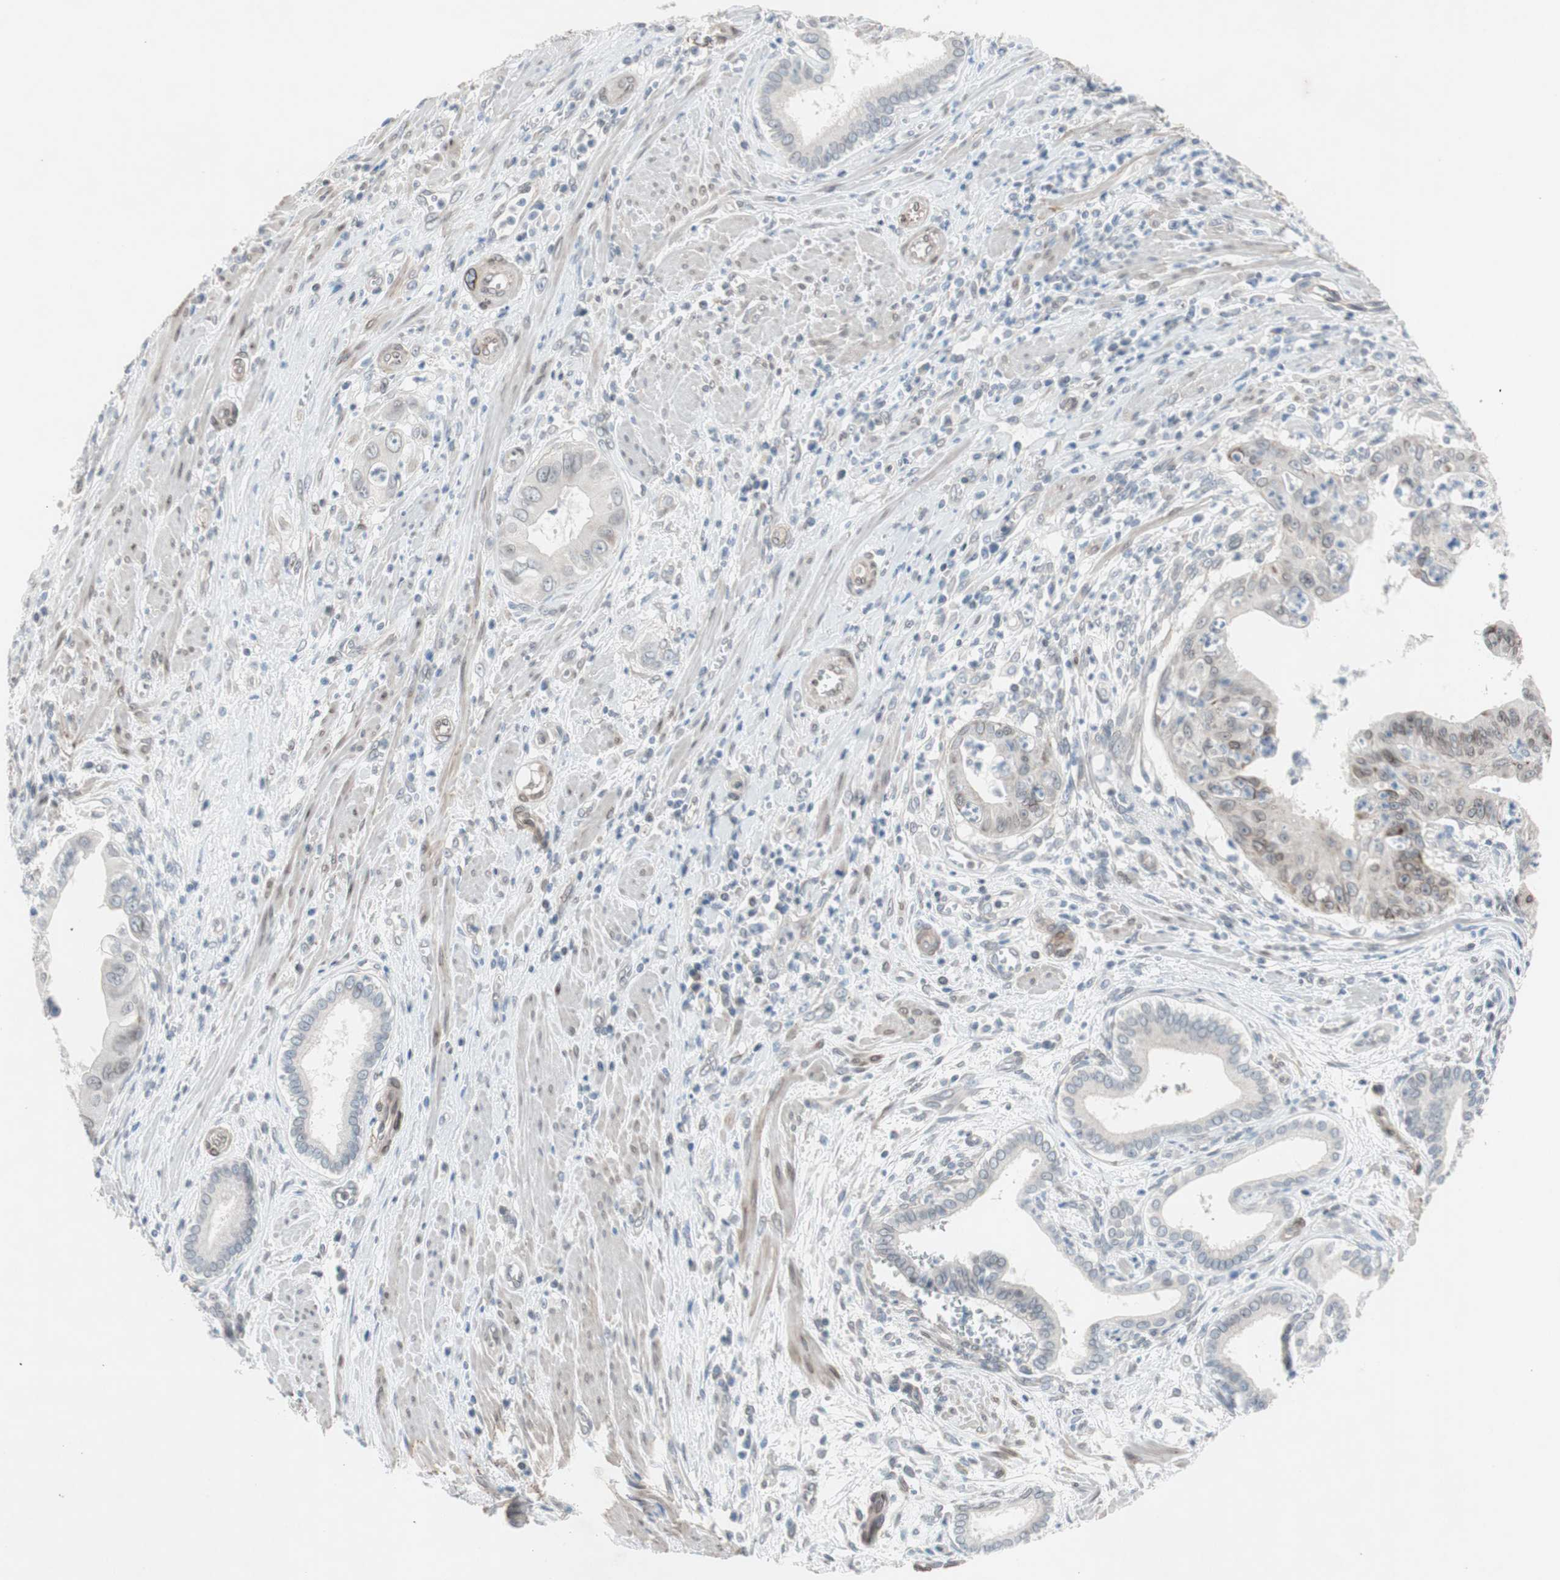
{"staining": {"intensity": "negative", "quantity": "none", "location": "none"}, "tissue": "pancreatic cancer", "cell_type": "Tumor cells", "image_type": "cancer", "snomed": [{"axis": "morphology", "description": "Normal tissue, NOS"}, {"axis": "topography", "description": "Lymph node"}], "caption": "The histopathology image reveals no significant positivity in tumor cells of pancreatic cancer.", "gene": "ARNT2", "patient": {"sex": "male", "age": 50}}